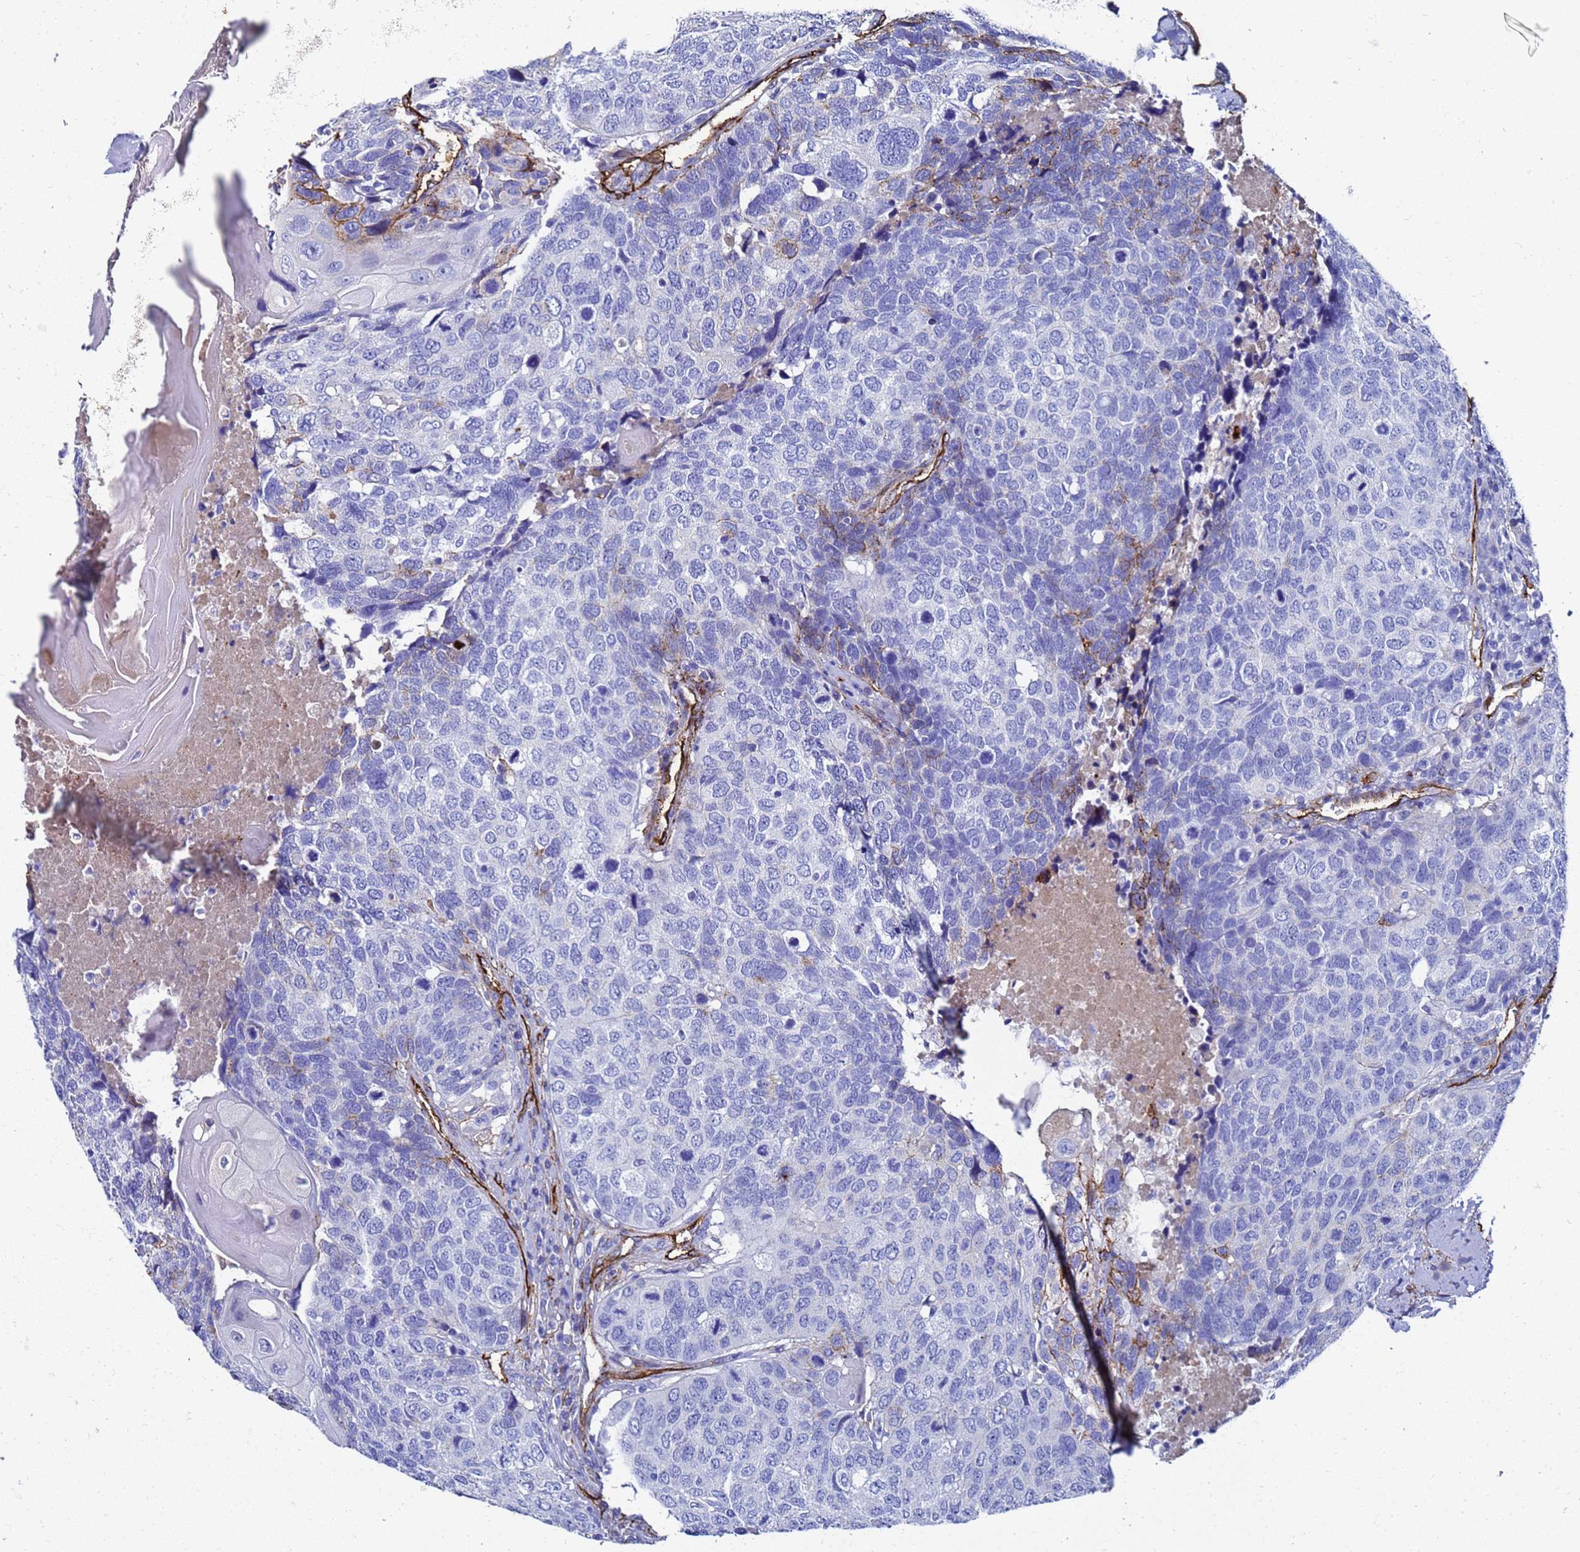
{"staining": {"intensity": "negative", "quantity": "none", "location": "none"}, "tissue": "head and neck cancer", "cell_type": "Tumor cells", "image_type": "cancer", "snomed": [{"axis": "morphology", "description": "Squamous cell carcinoma, NOS"}, {"axis": "topography", "description": "Head-Neck"}], "caption": "A micrograph of head and neck cancer (squamous cell carcinoma) stained for a protein shows no brown staining in tumor cells.", "gene": "ADIPOQ", "patient": {"sex": "male", "age": 66}}